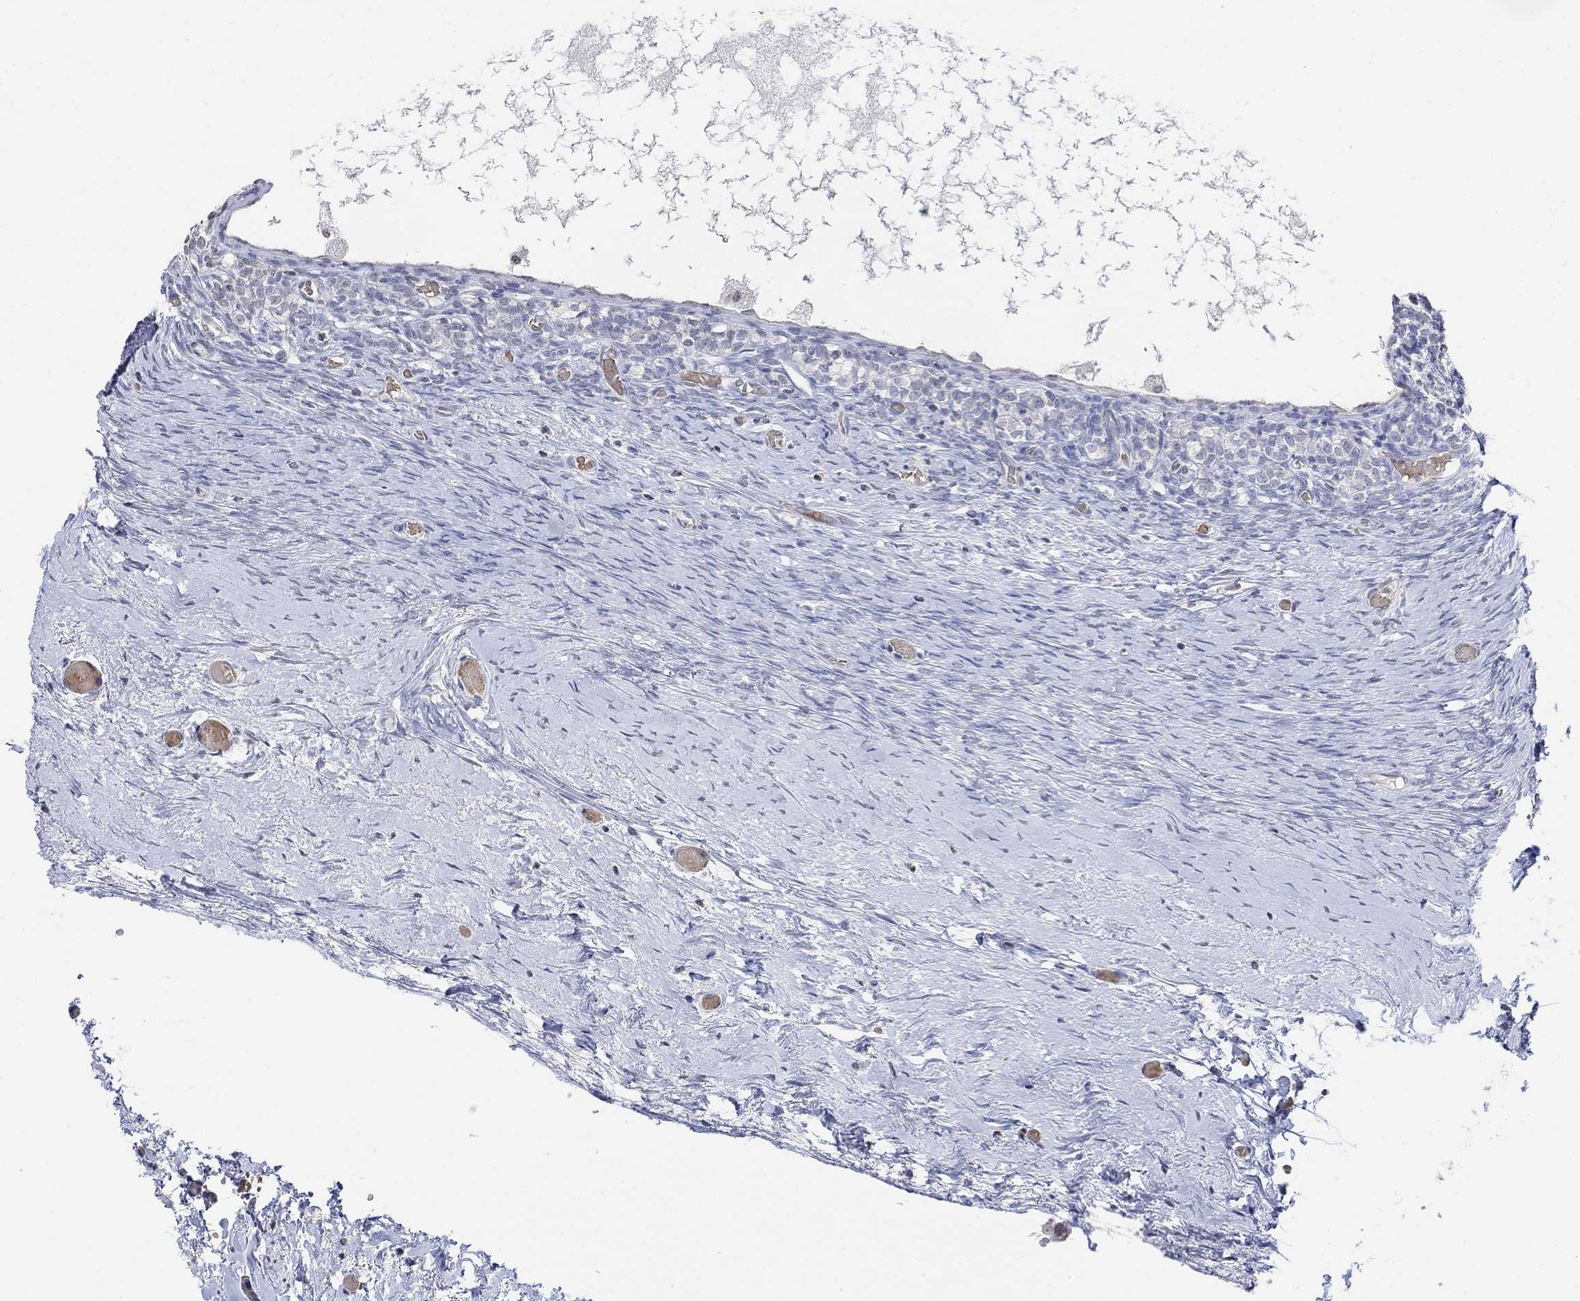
{"staining": {"intensity": "moderate", "quantity": ">75%", "location": "cytoplasmic/membranous"}, "tissue": "ovary", "cell_type": "Follicle cells", "image_type": "normal", "snomed": [{"axis": "morphology", "description": "Normal tissue, NOS"}, {"axis": "topography", "description": "Ovary"}], "caption": "This image shows unremarkable ovary stained with immunohistochemistry (IHC) to label a protein in brown. The cytoplasmic/membranous of follicle cells show moderate positivity for the protein. Nuclei are counter-stained blue.", "gene": "TMEM255A", "patient": {"sex": "female", "age": 39}}